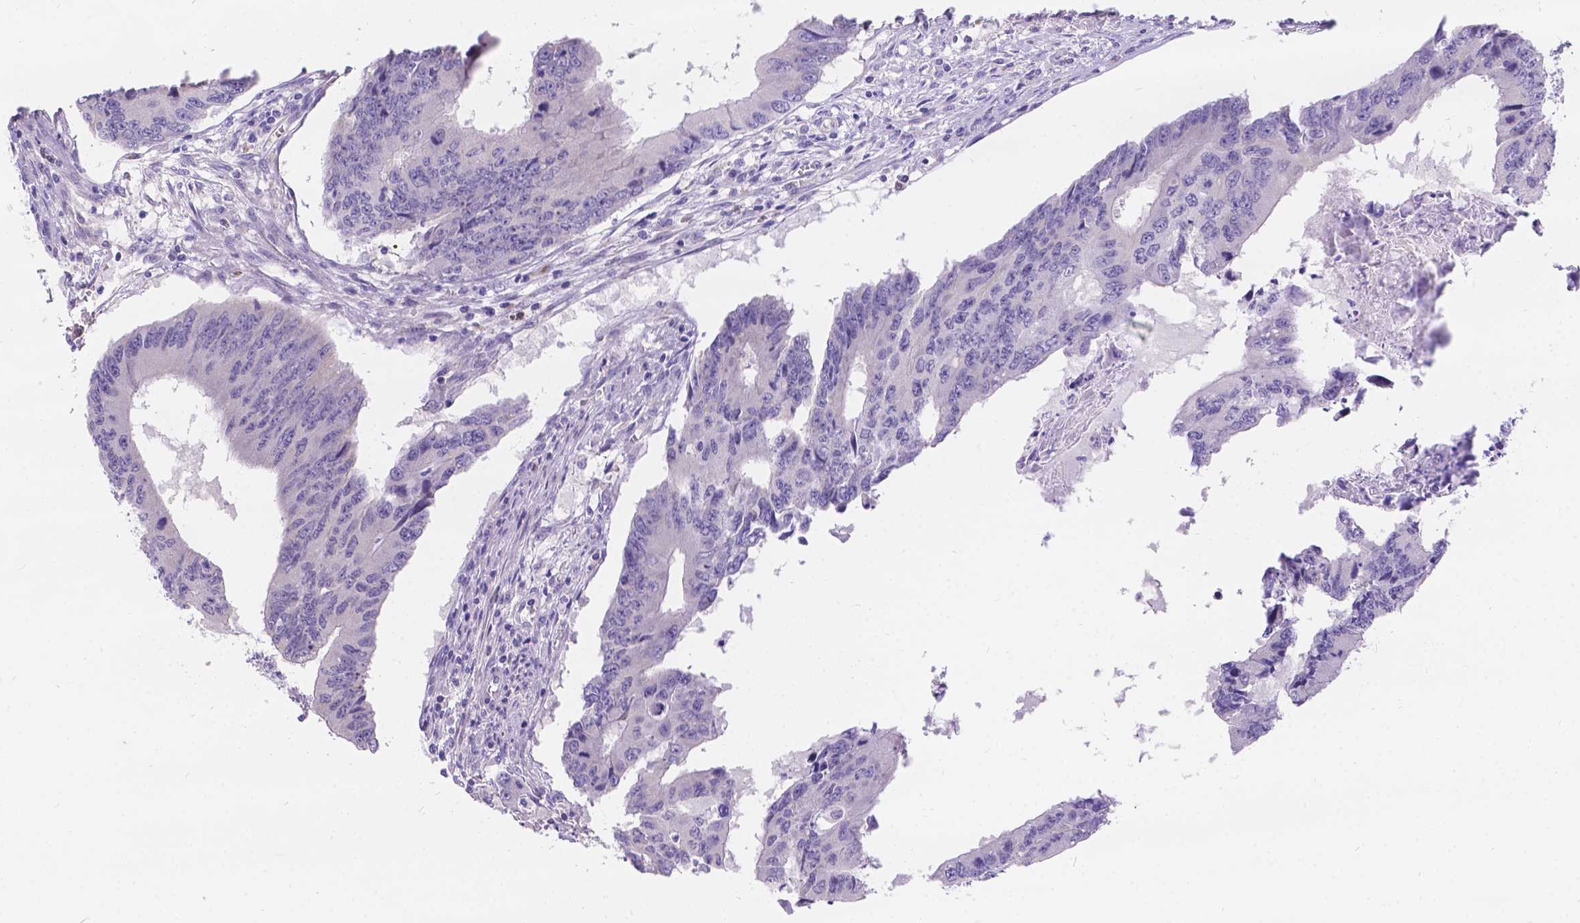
{"staining": {"intensity": "negative", "quantity": "none", "location": "none"}, "tissue": "colorectal cancer", "cell_type": "Tumor cells", "image_type": "cancer", "snomed": [{"axis": "morphology", "description": "Adenocarcinoma, NOS"}, {"axis": "topography", "description": "Colon"}], "caption": "Human colorectal cancer (adenocarcinoma) stained for a protein using IHC shows no staining in tumor cells.", "gene": "DLEC1", "patient": {"sex": "male", "age": 53}}